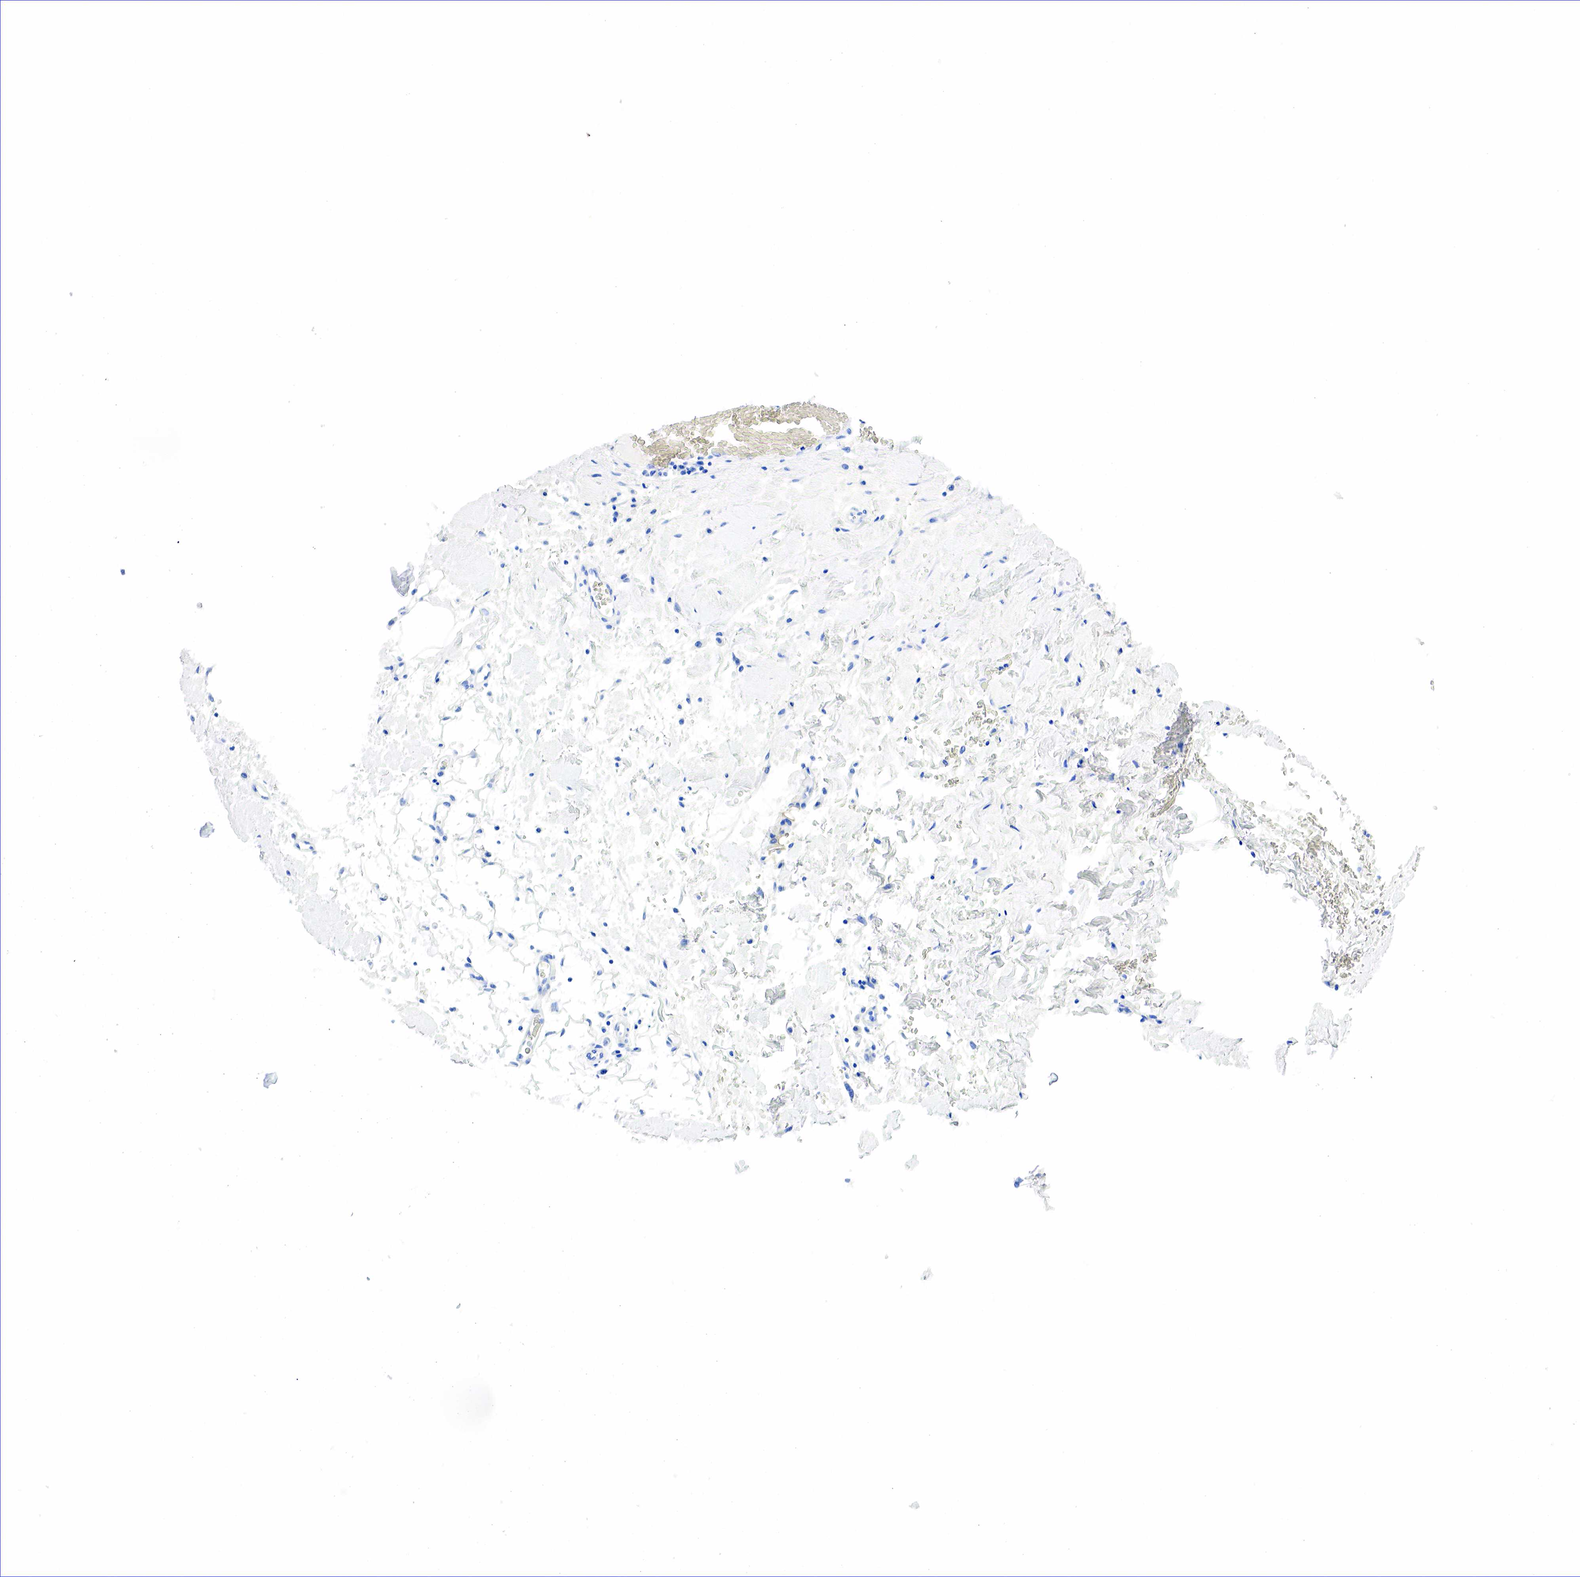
{"staining": {"intensity": "negative", "quantity": "none", "location": "none"}, "tissue": "skin cancer", "cell_type": "Tumor cells", "image_type": "cancer", "snomed": [{"axis": "morphology", "description": "Squamous cell carcinoma, NOS"}, {"axis": "topography", "description": "Skin"}], "caption": "Immunohistochemistry micrograph of neoplastic tissue: skin cancer stained with DAB reveals no significant protein positivity in tumor cells.", "gene": "NKX2-1", "patient": {"sex": "male", "age": 84}}